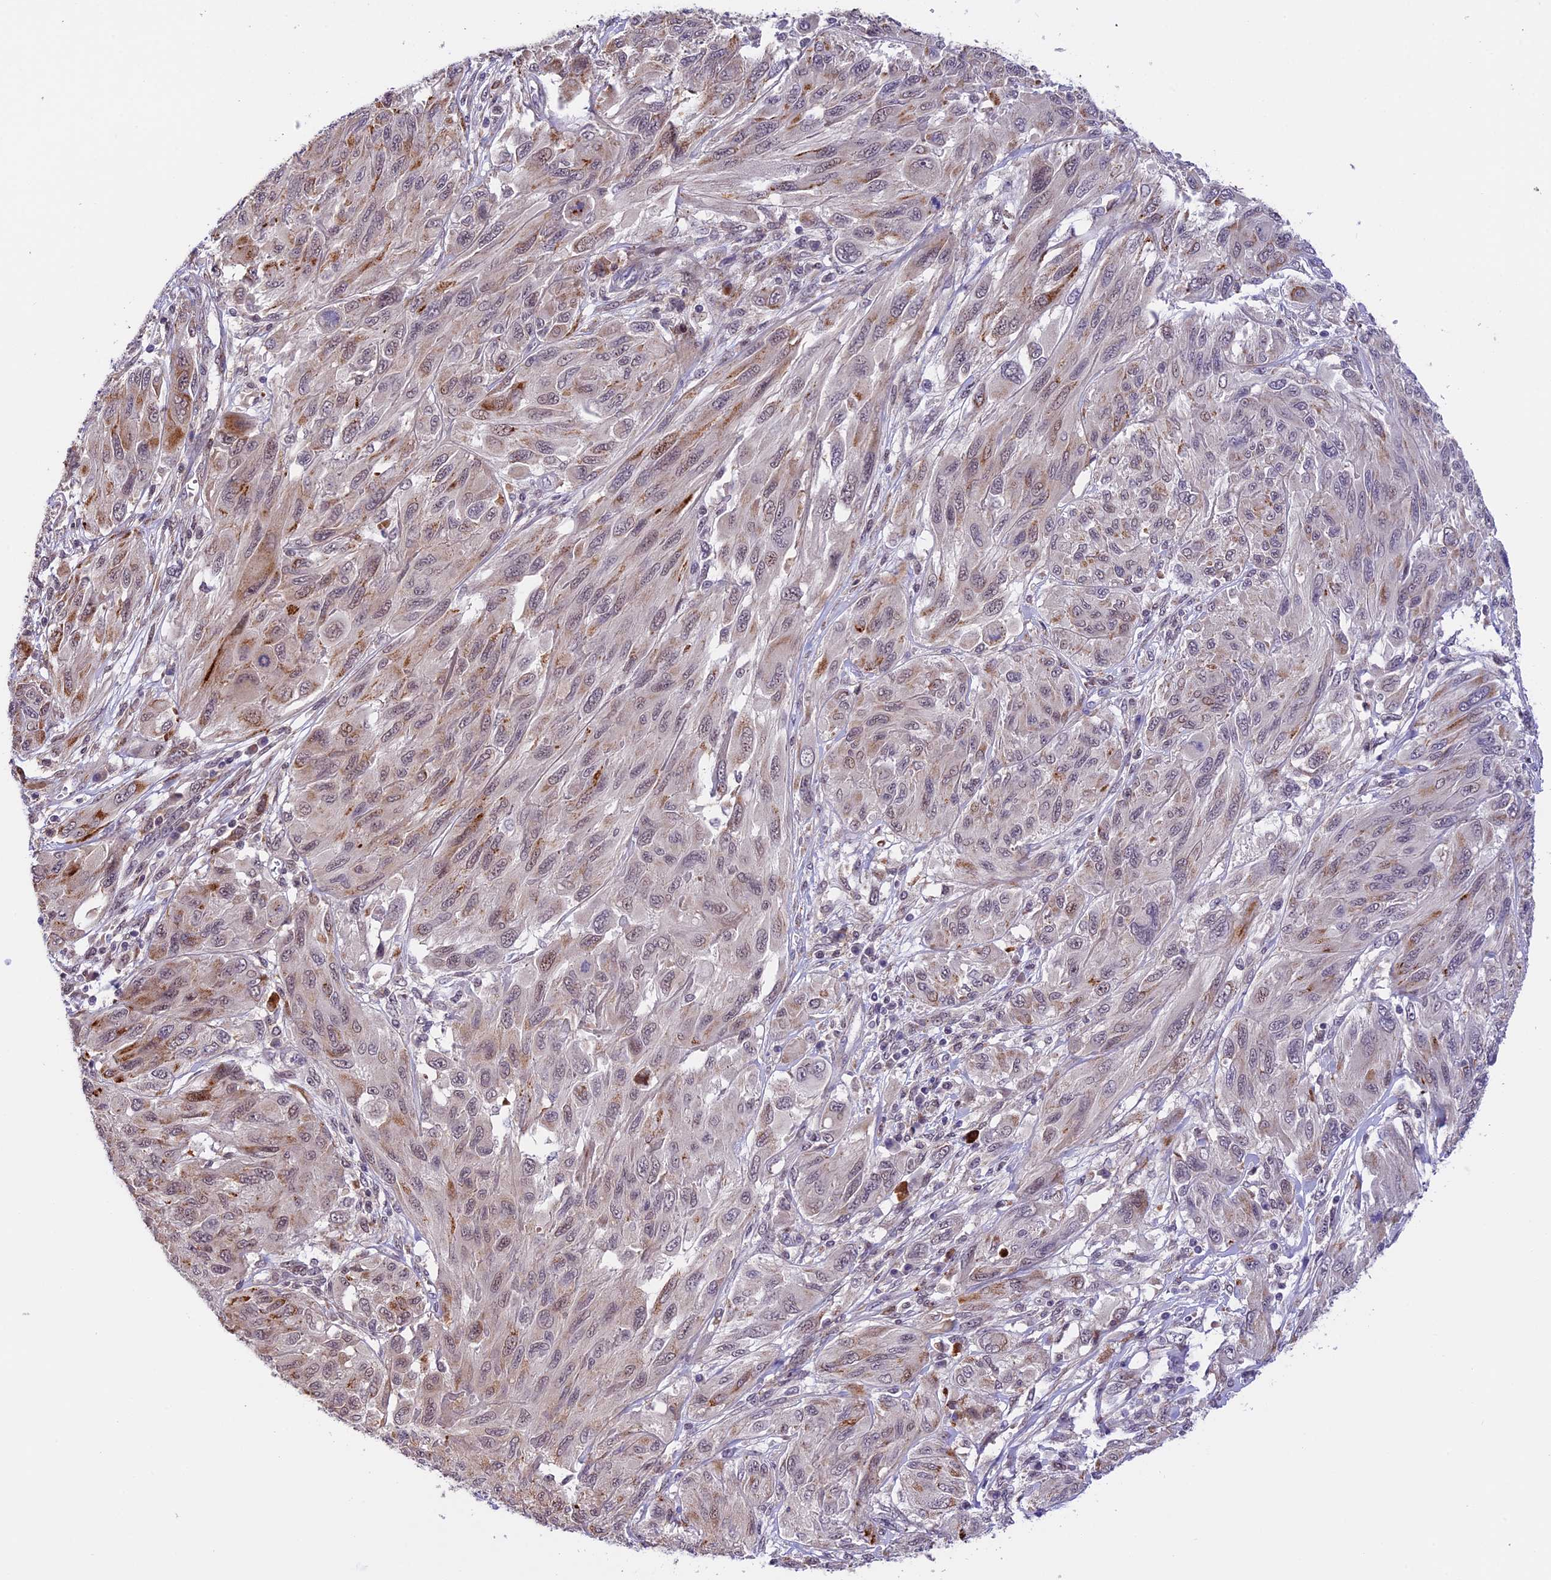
{"staining": {"intensity": "moderate", "quantity": "<25%", "location": "cytoplasmic/membranous"}, "tissue": "melanoma", "cell_type": "Tumor cells", "image_type": "cancer", "snomed": [{"axis": "morphology", "description": "Malignant melanoma, NOS"}, {"axis": "topography", "description": "Skin"}], "caption": "An image showing moderate cytoplasmic/membranous positivity in about <25% of tumor cells in malignant melanoma, as visualized by brown immunohistochemical staining.", "gene": "FBXO45", "patient": {"sex": "female", "age": 91}}